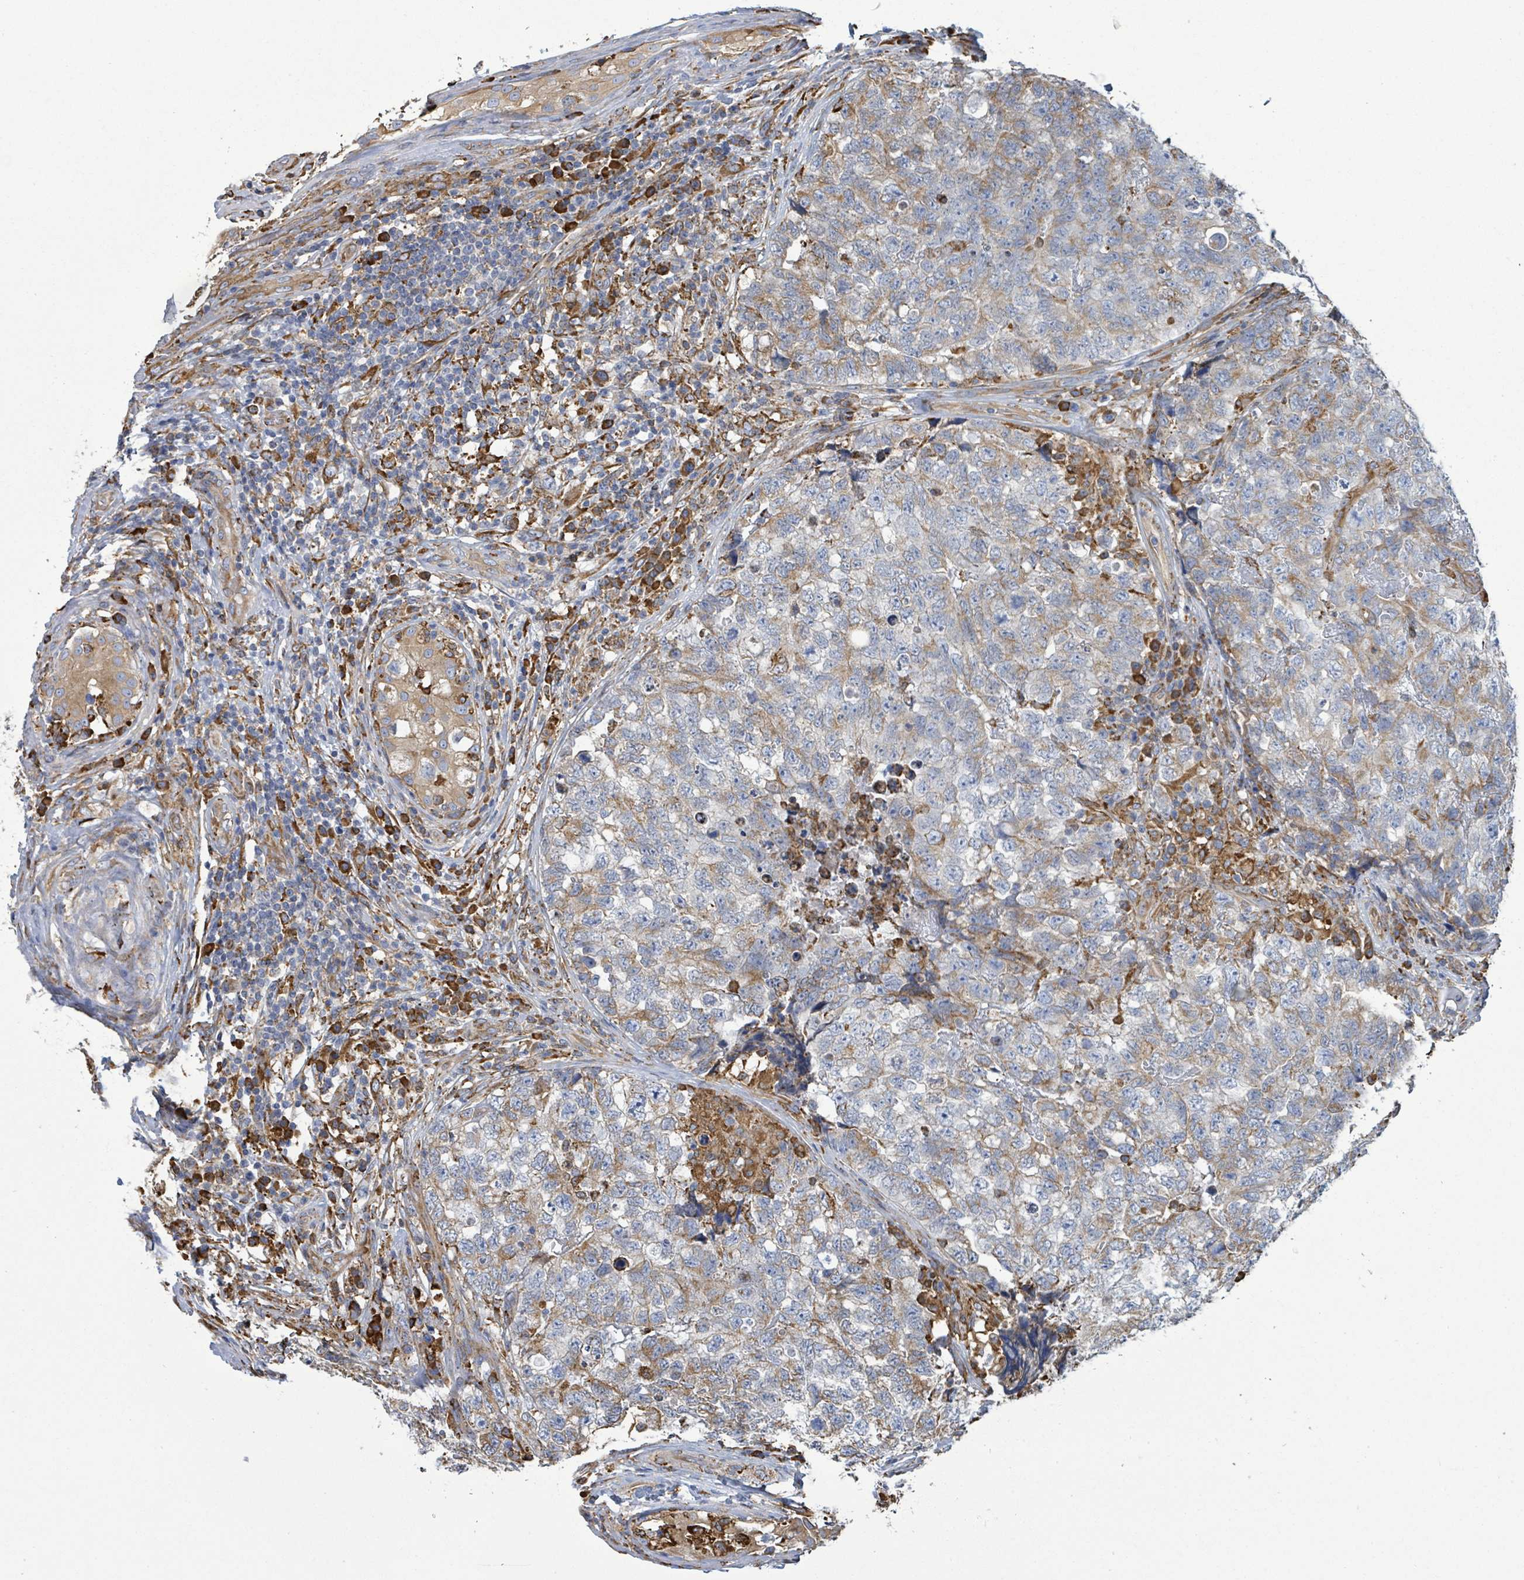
{"staining": {"intensity": "moderate", "quantity": "25%-75%", "location": "cytoplasmic/membranous"}, "tissue": "testis cancer", "cell_type": "Tumor cells", "image_type": "cancer", "snomed": [{"axis": "morphology", "description": "Carcinoma, Embryonal, NOS"}, {"axis": "topography", "description": "Testis"}], "caption": "Immunohistochemical staining of embryonal carcinoma (testis) exhibits moderate cytoplasmic/membranous protein positivity in about 25%-75% of tumor cells.", "gene": "RFPL4A", "patient": {"sex": "male", "age": 31}}